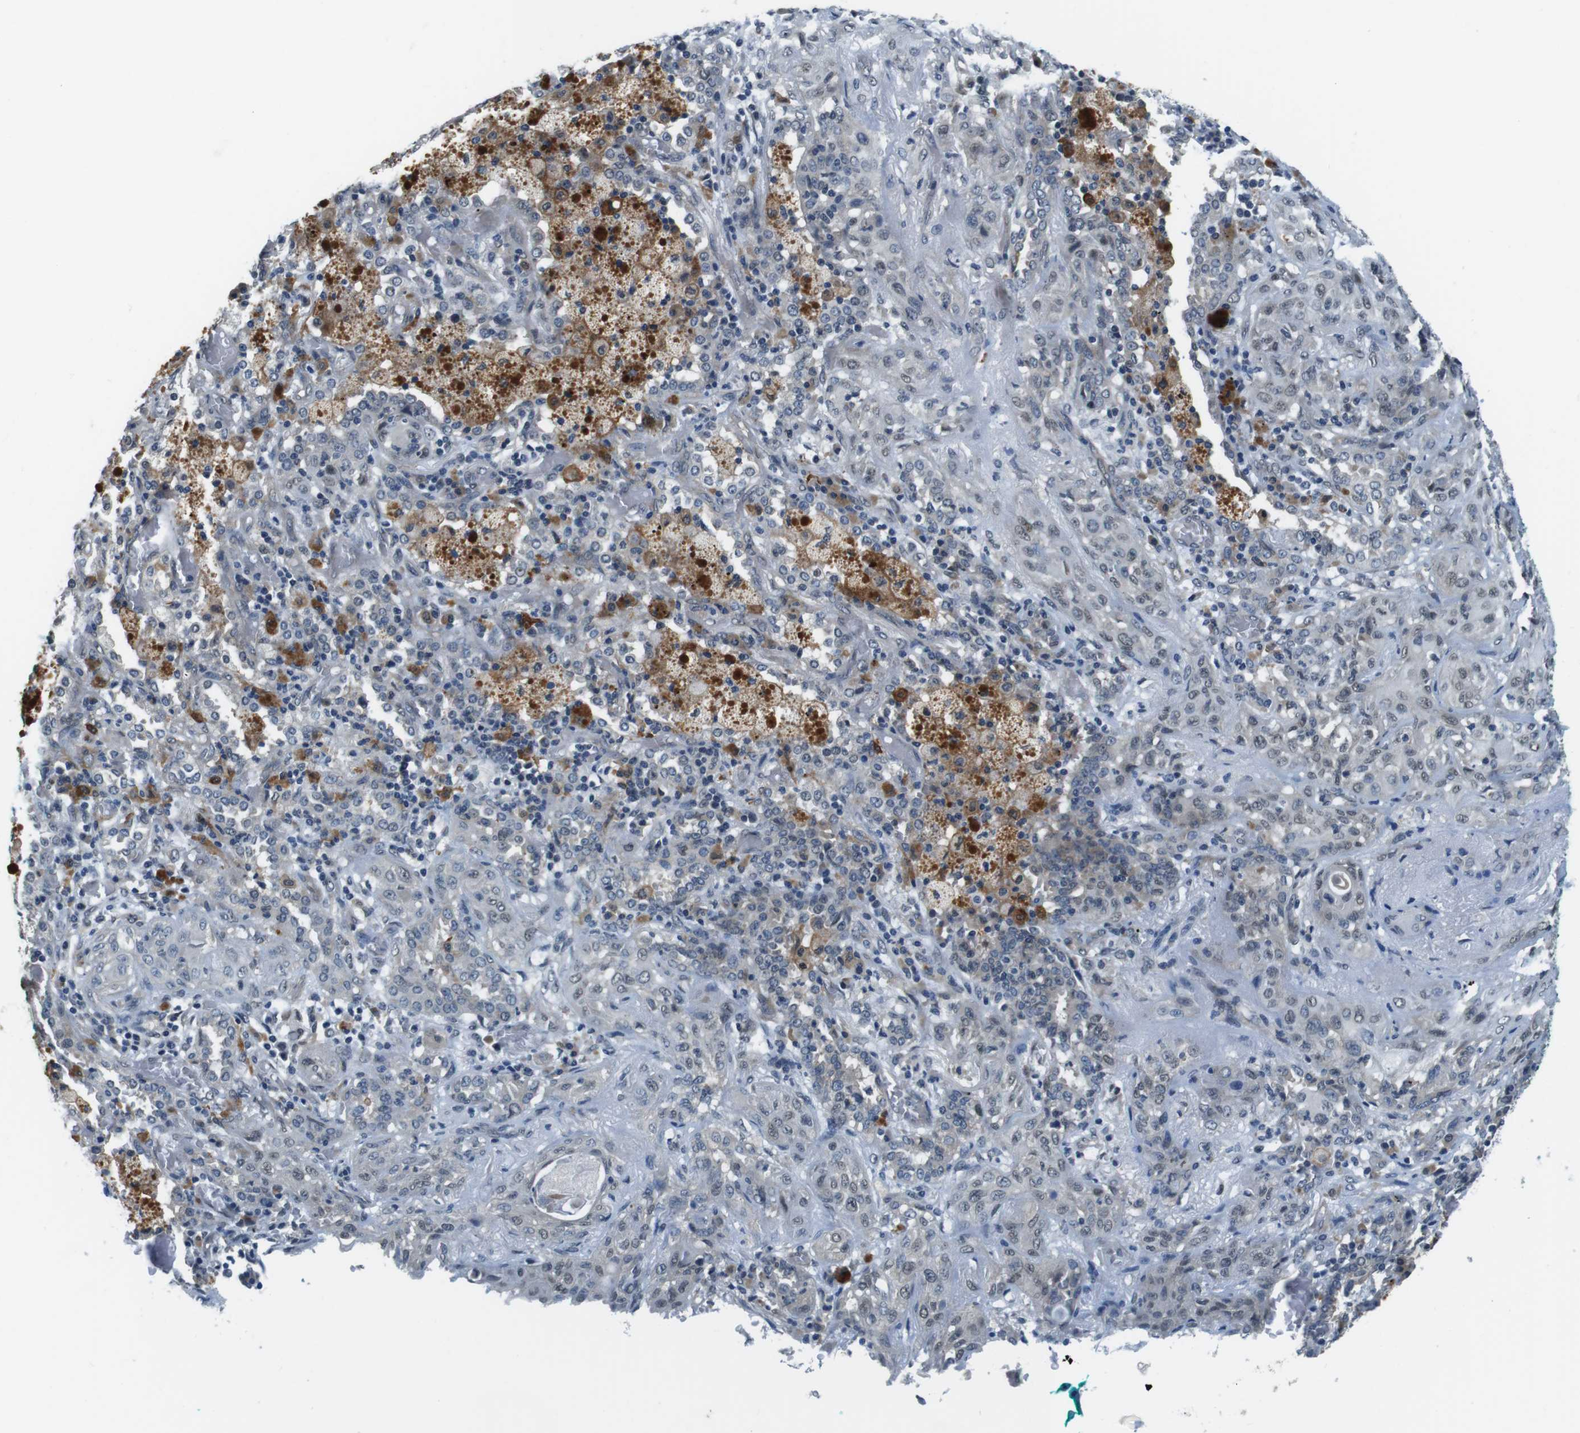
{"staining": {"intensity": "weak", "quantity": "<25%", "location": "nuclear"}, "tissue": "lung cancer", "cell_type": "Tumor cells", "image_type": "cancer", "snomed": [{"axis": "morphology", "description": "Squamous cell carcinoma, NOS"}, {"axis": "topography", "description": "Lung"}], "caption": "Lung squamous cell carcinoma was stained to show a protein in brown. There is no significant expression in tumor cells.", "gene": "CD163L1", "patient": {"sex": "female", "age": 47}}